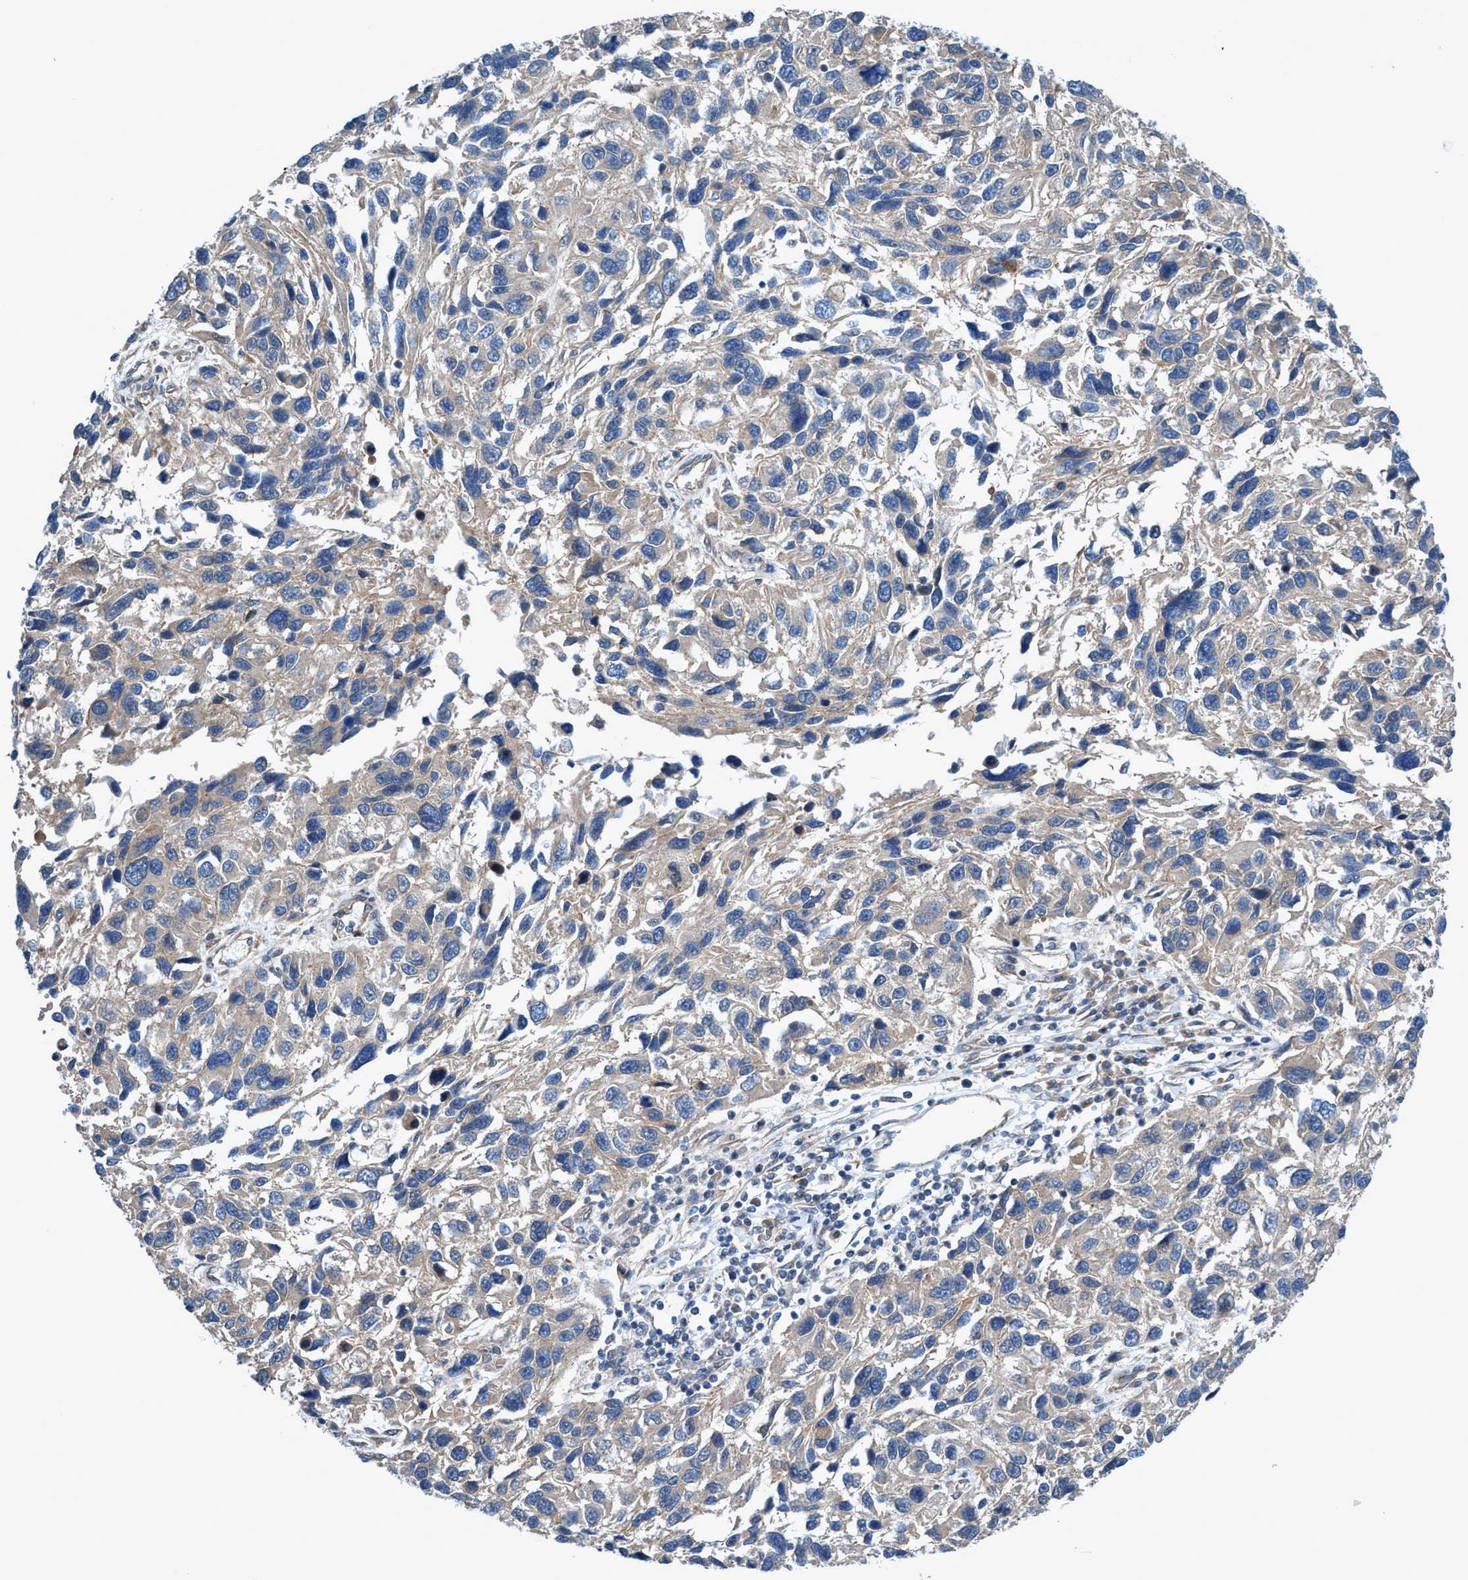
{"staining": {"intensity": "negative", "quantity": "none", "location": "none"}, "tissue": "melanoma", "cell_type": "Tumor cells", "image_type": "cancer", "snomed": [{"axis": "morphology", "description": "Malignant melanoma, NOS"}, {"axis": "topography", "description": "Skin"}], "caption": "Immunohistochemistry histopathology image of melanoma stained for a protein (brown), which demonstrates no expression in tumor cells.", "gene": "TRIM65", "patient": {"sex": "male", "age": 53}}